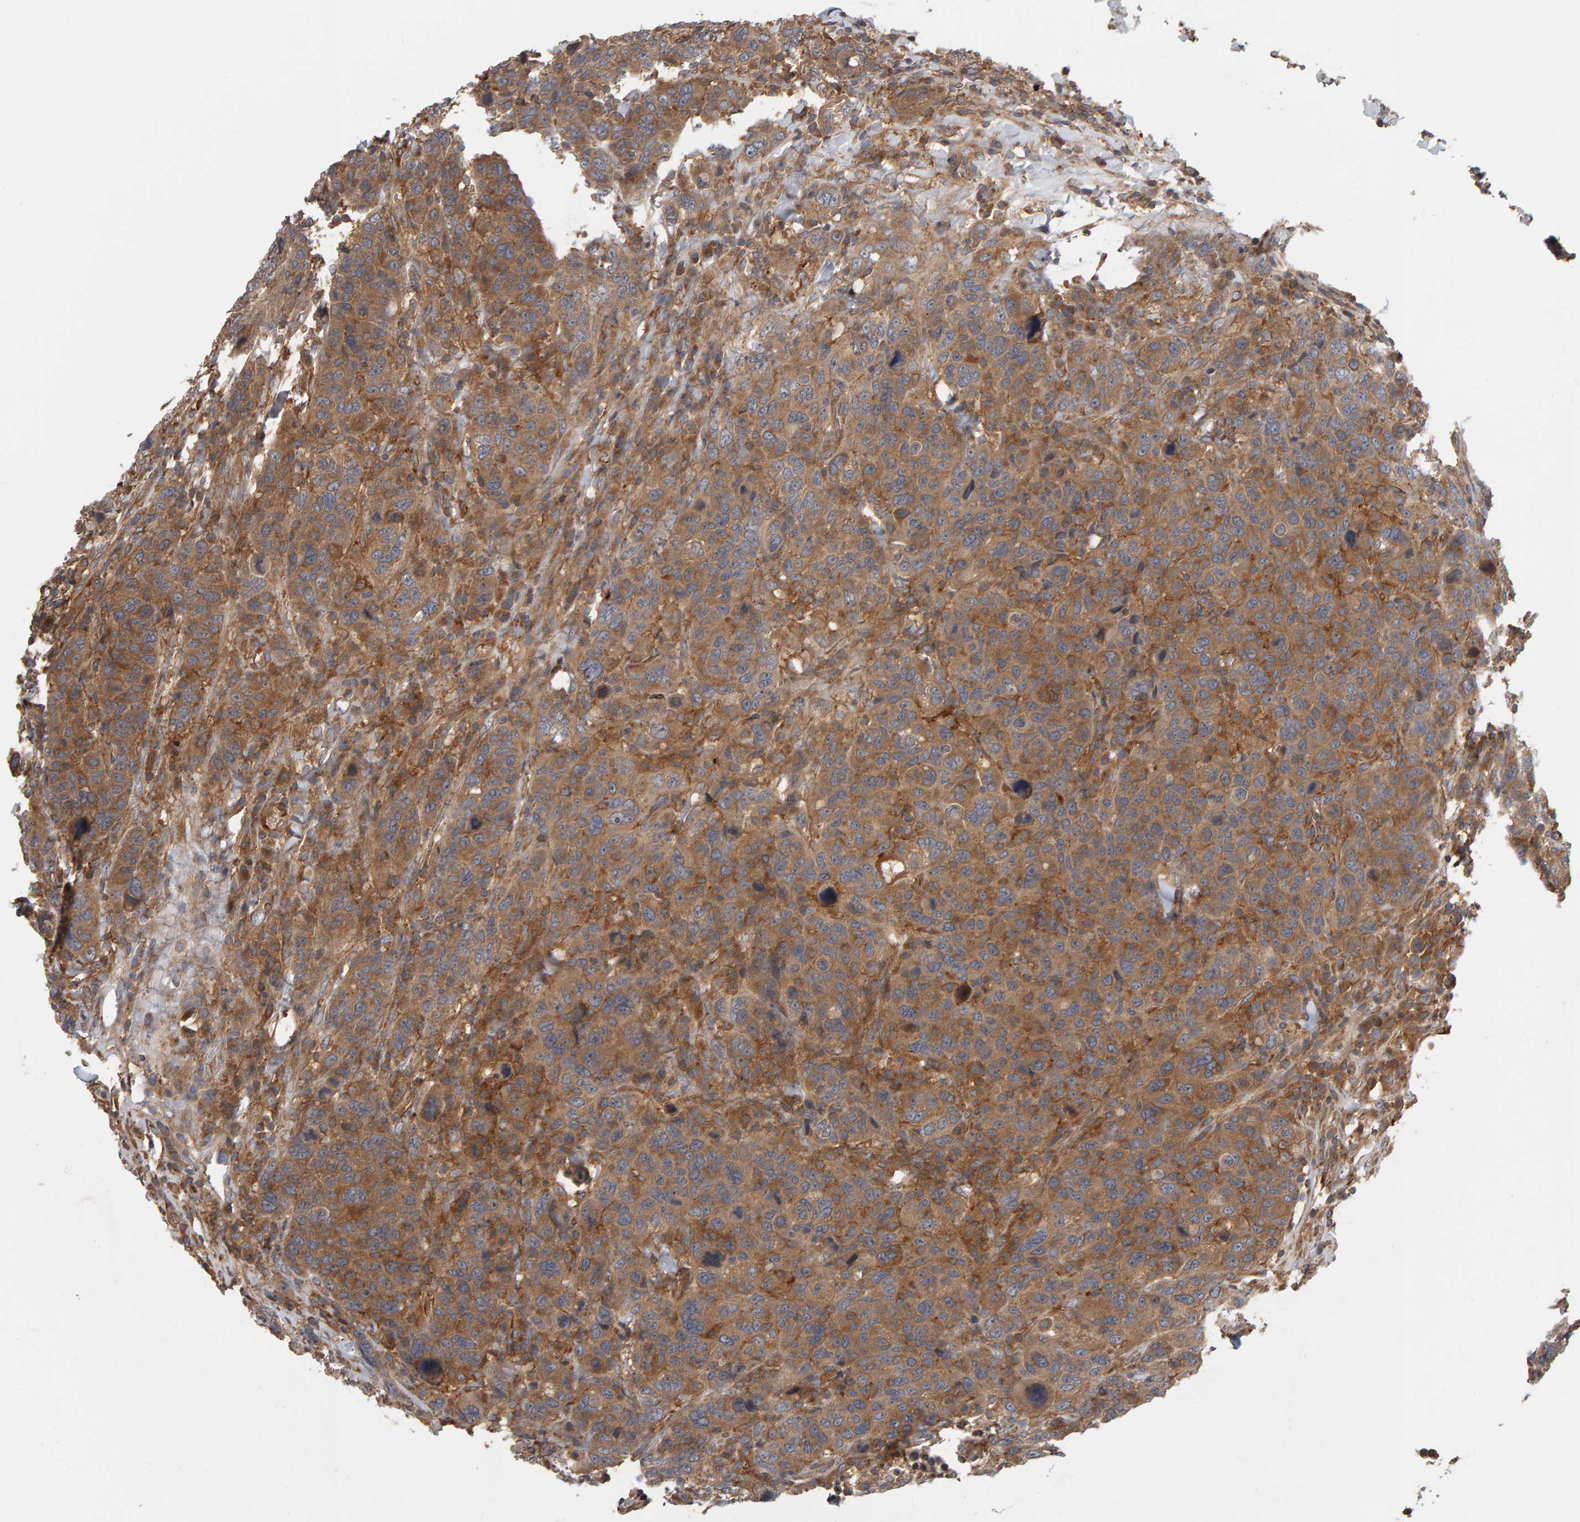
{"staining": {"intensity": "moderate", "quantity": ">75%", "location": "cytoplasmic/membranous"}, "tissue": "breast cancer", "cell_type": "Tumor cells", "image_type": "cancer", "snomed": [{"axis": "morphology", "description": "Duct carcinoma"}, {"axis": "topography", "description": "Breast"}], "caption": "Protein staining of invasive ductal carcinoma (breast) tissue exhibits moderate cytoplasmic/membranous positivity in approximately >75% of tumor cells. Using DAB (brown) and hematoxylin (blue) stains, captured at high magnification using brightfield microscopy.", "gene": "C9orf72", "patient": {"sex": "female", "age": 37}}